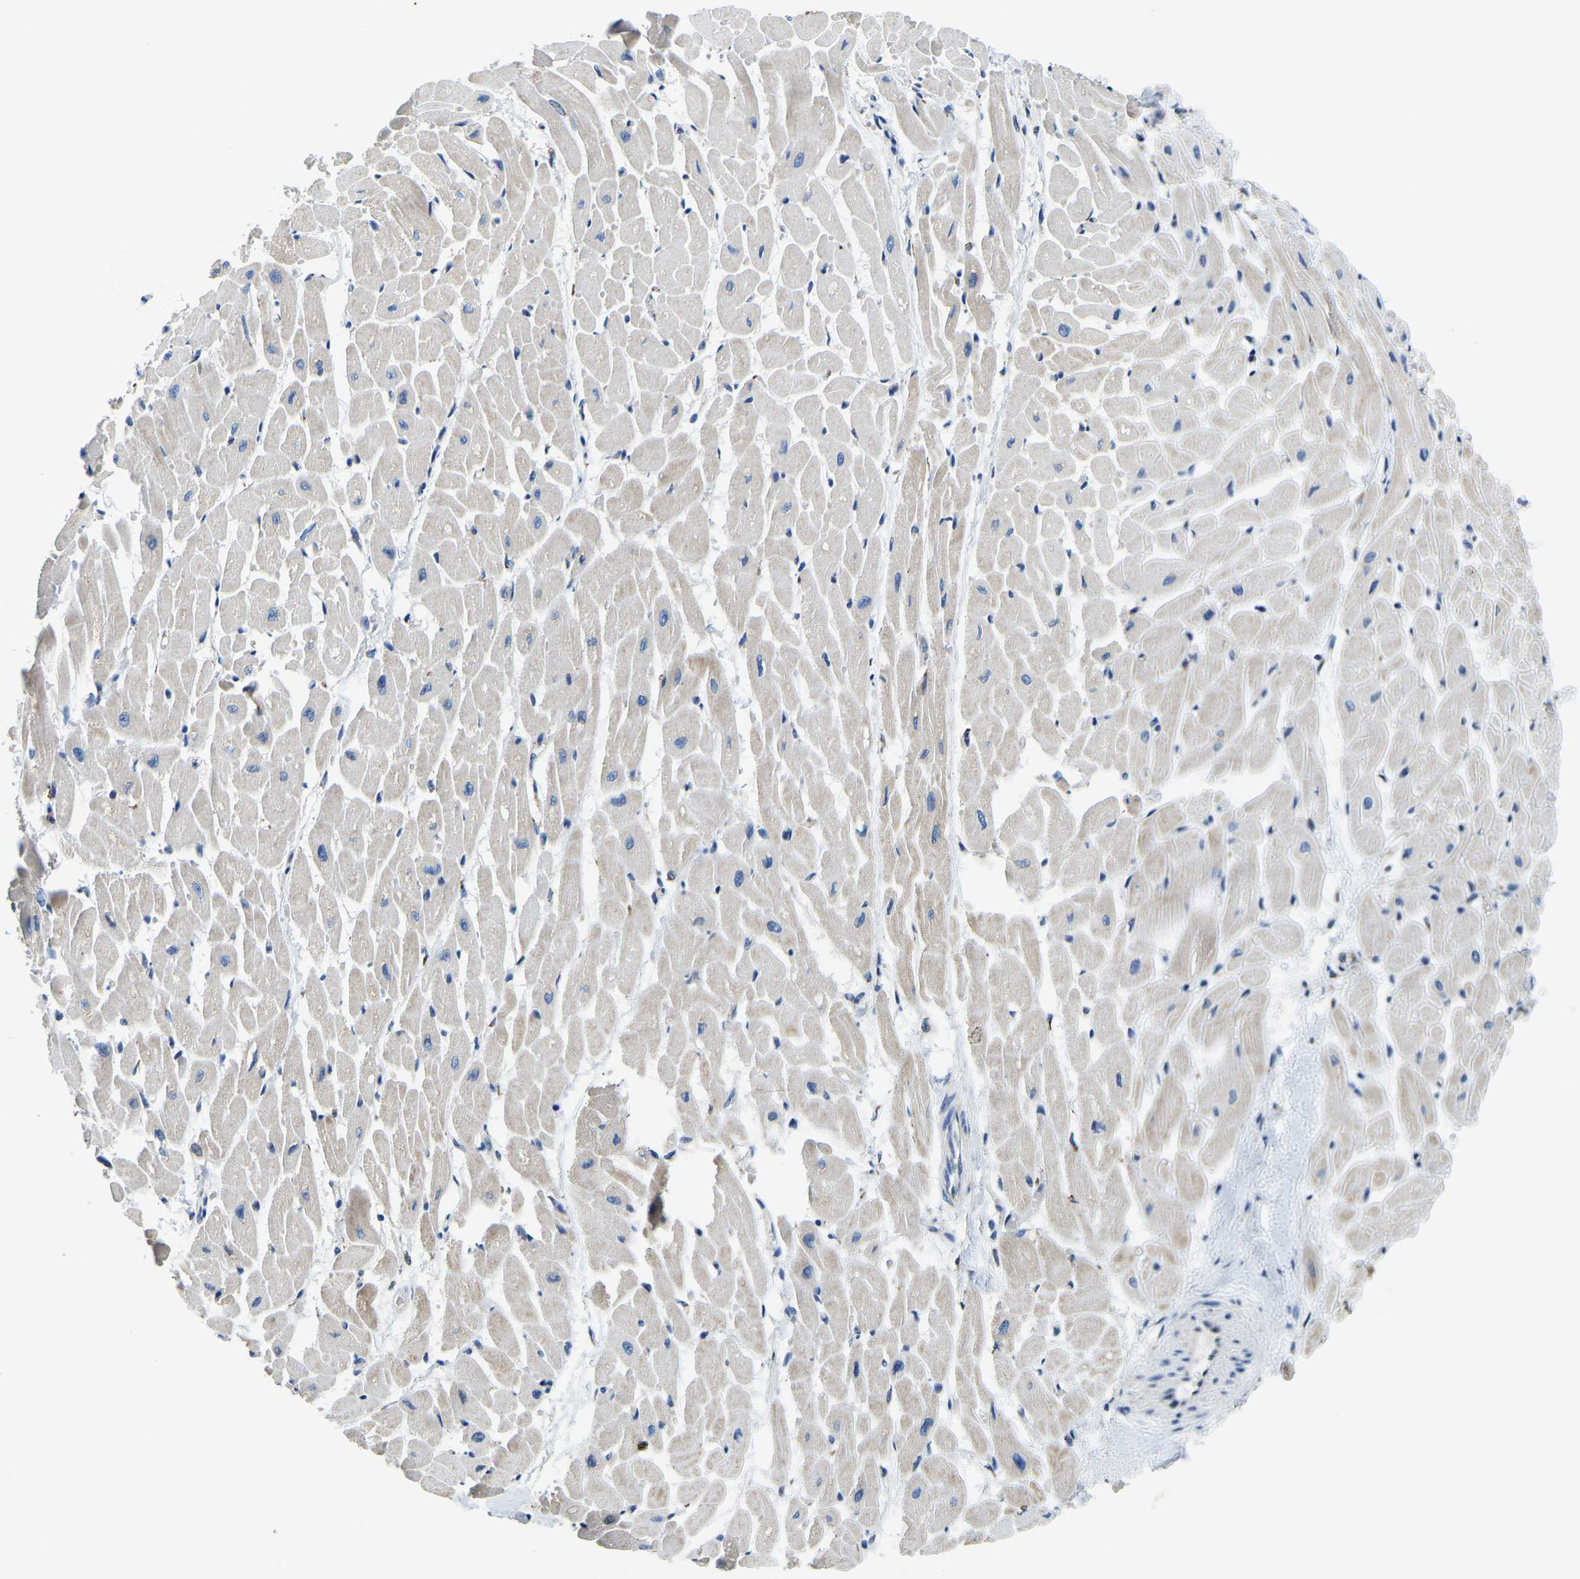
{"staining": {"intensity": "negative", "quantity": "none", "location": "none"}, "tissue": "heart muscle", "cell_type": "Cardiomyocytes", "image_type": "normal", "snomed": [{"axis": "morphology", "description": "Normal tissue, NOS"}, {"axis": "topography", "description": "Heart"}], "caption": "Heart muscle was stained to show a protein in brown. There is no significant expression in cardiomyocytes. The staining was performed using DAB (3,3'-diaminobenzidine) to visualize the protein expression in brown, while the nuclei were stained in blue with hematoxylin (Magnification: 20x).", "gene": "BNIP3L", "patient": {"sex": "male", "age": 45}}